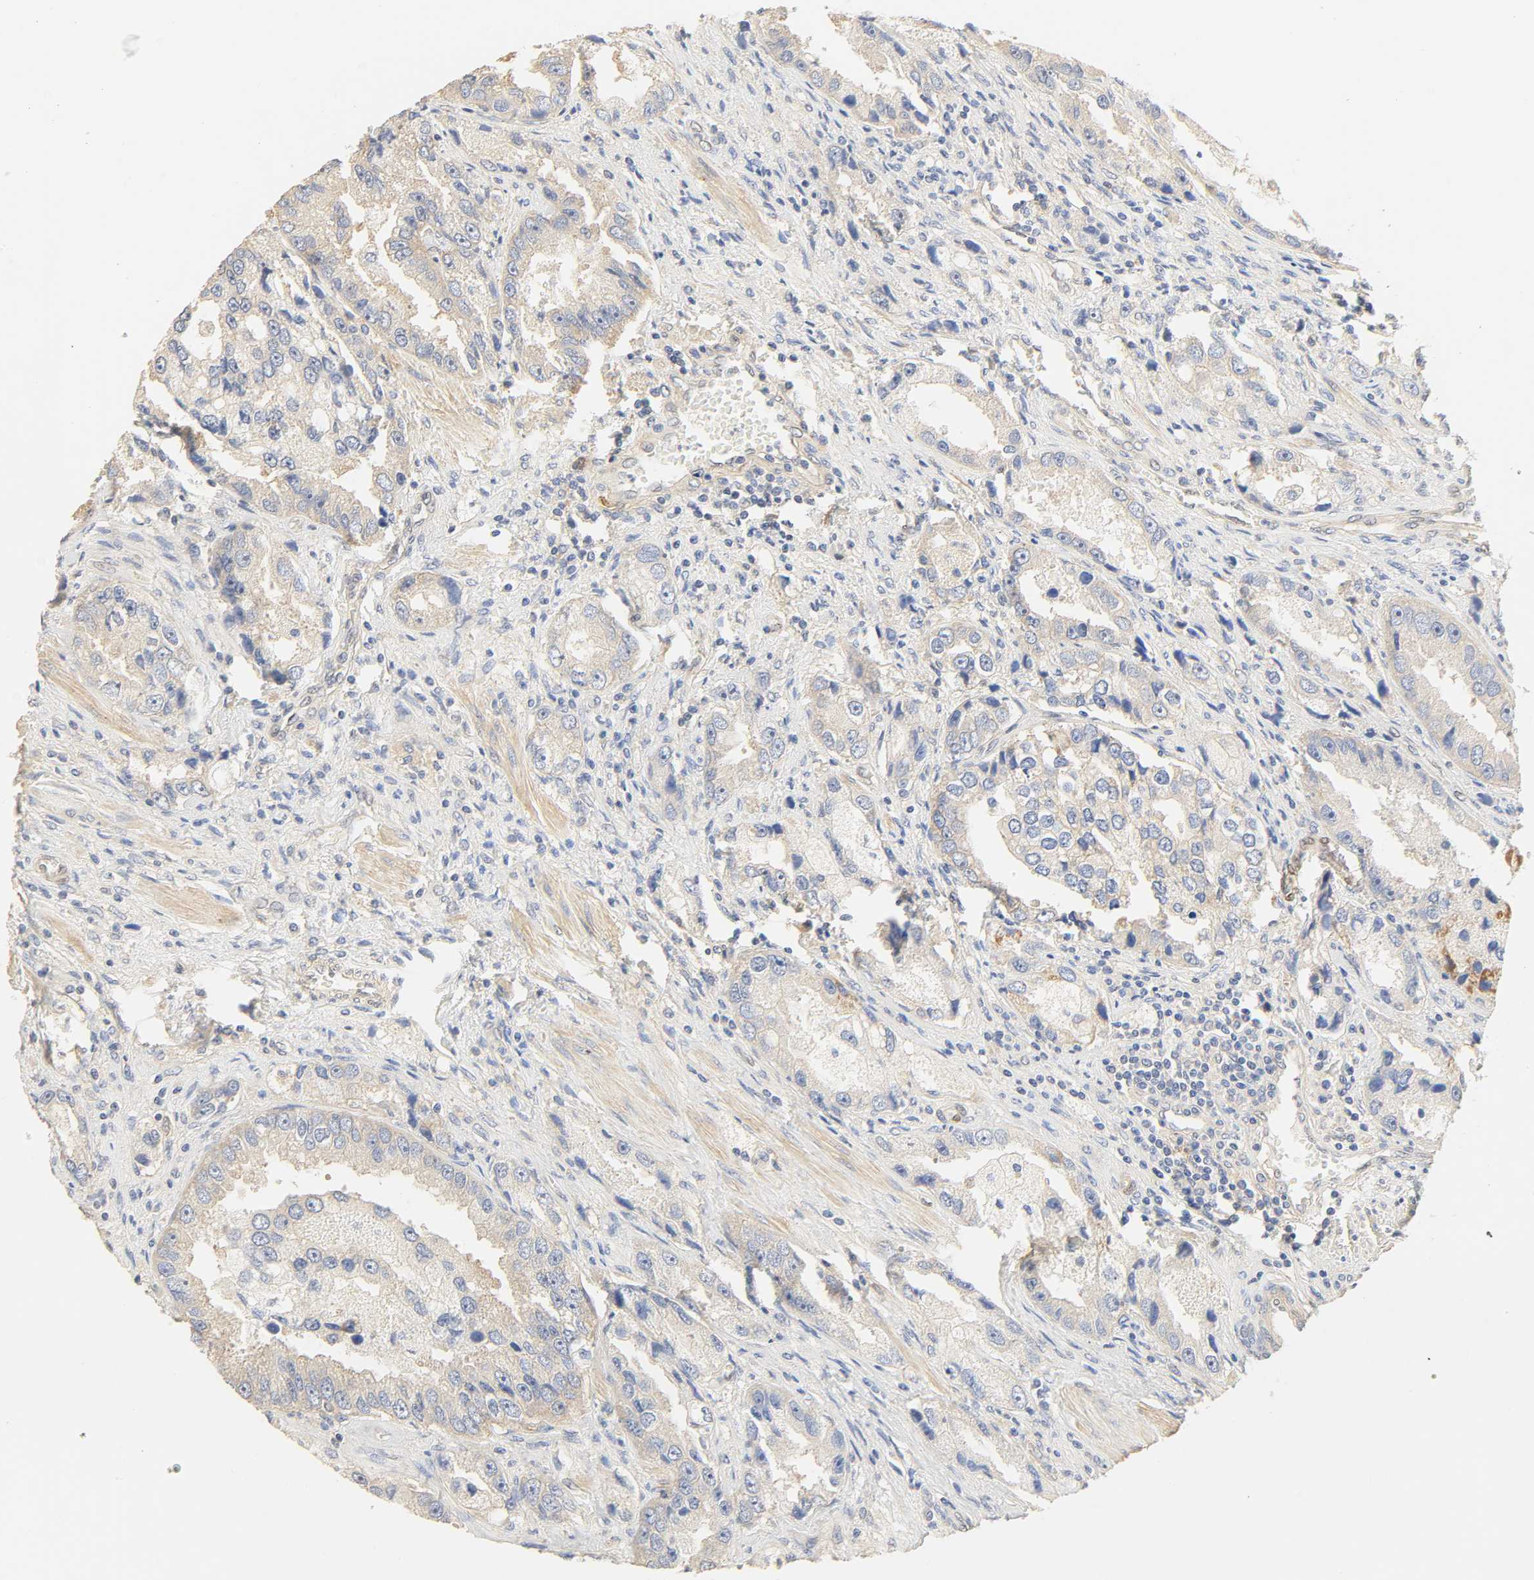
{"staining": {"intensity": "negative", "quantity": "none", "location": "none"}, "tissue": "prostate cancer", "cell_type": "Tumor cells", "image_type": "cancer", "snomed": [{"axis": "morphology", "description": "Adenocarcinoma, High grade"}, {"axis": "topography", "description": "Prostate"}], "caption": "Tumor cells are negative for protein expression in human adenocarcinoma (high-grade) (prostate).", "gene": "BORCS8-MEF2B", "patient": {"sex": "male", "age": 63}}